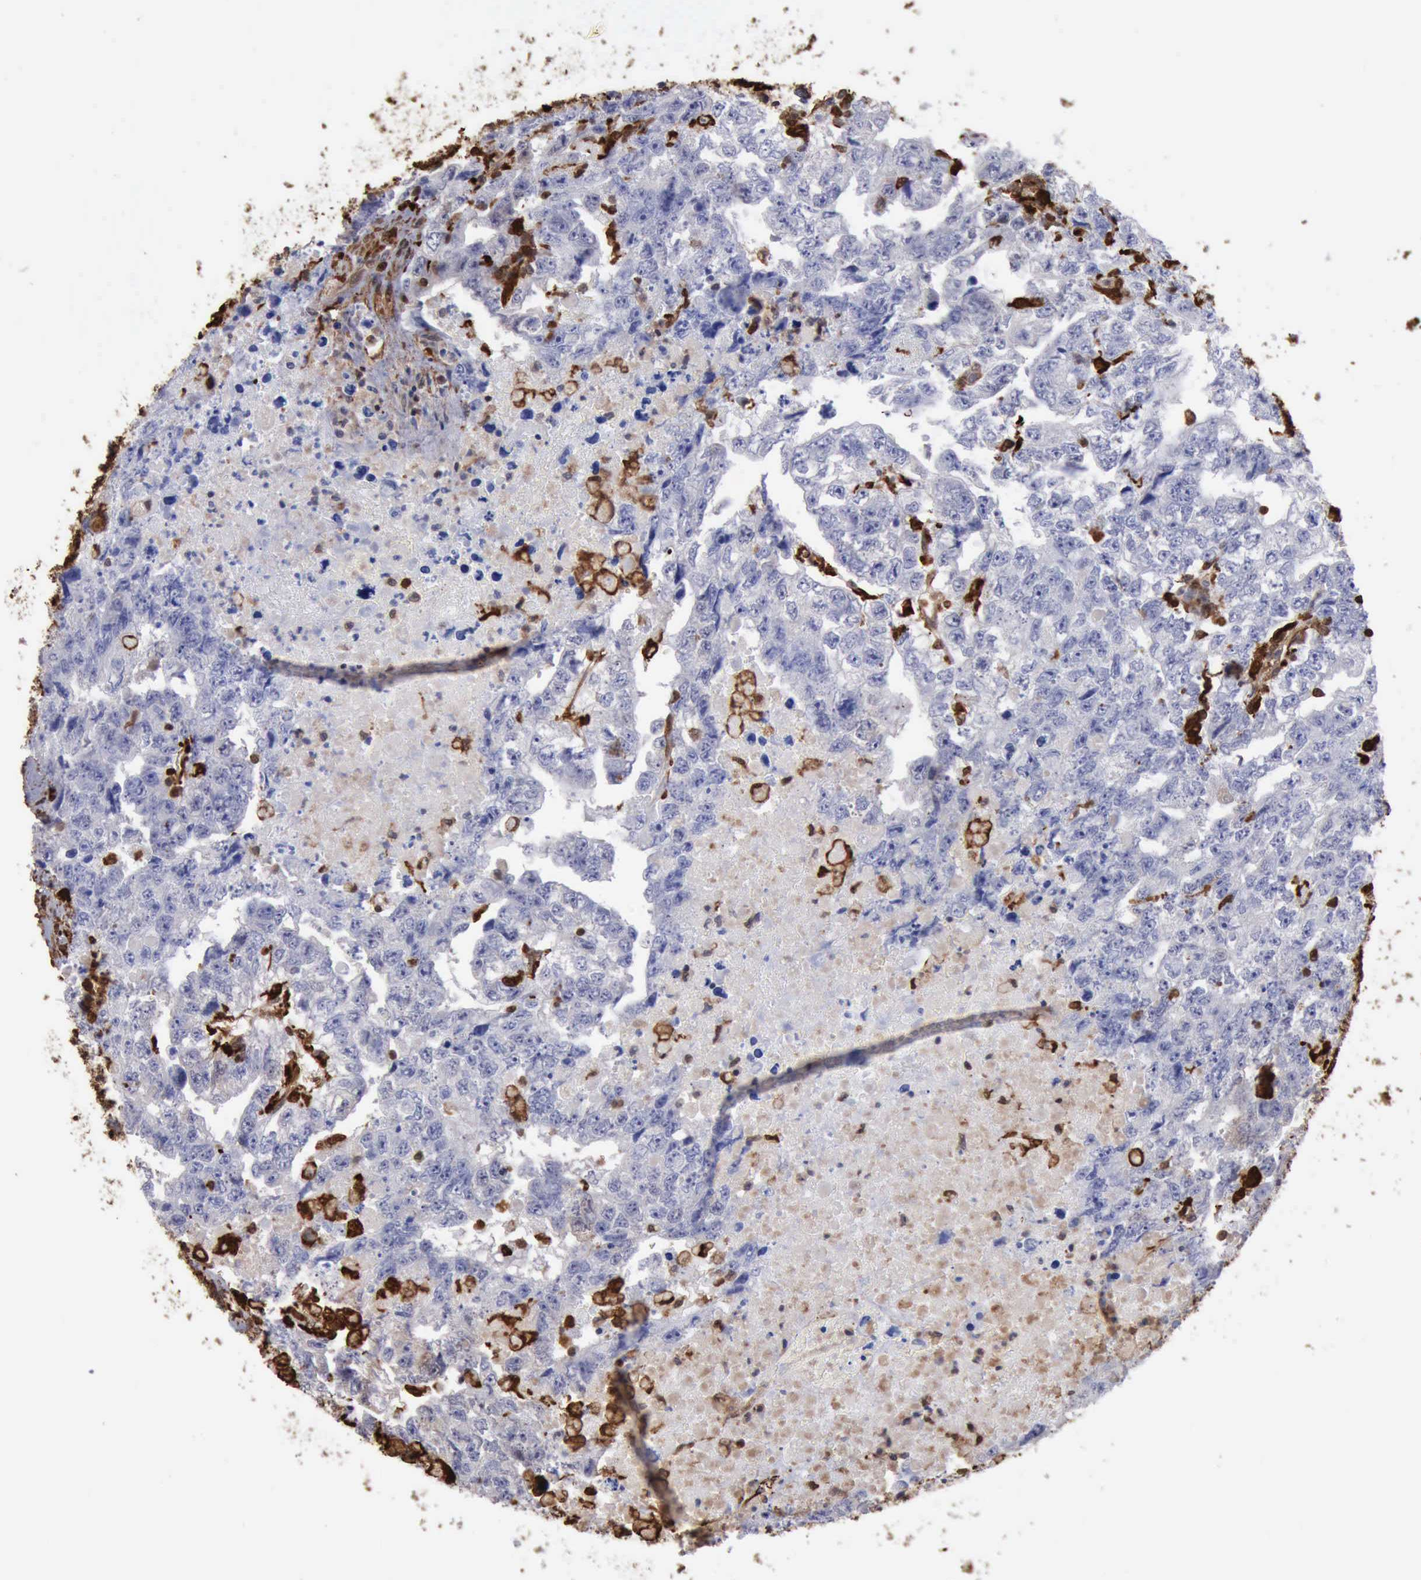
{"staining": {"intensity": "negative", "quantity": "none", "location": "none"}, "tissue": "testis cancer", "cell_type": "Tumor cells", "image_type": "cancer", "snomed": [{"axis": "morphology", "description": "Carcinoma, Embryonal, NOS"}, {"axis": "topography", "description": "Testis"}], "caption": "There is no significant positivity in tumor cells of testis embryonal carcinoma.", "gene": "STAT1", "patient": {"sex": "male", "age": 36}}